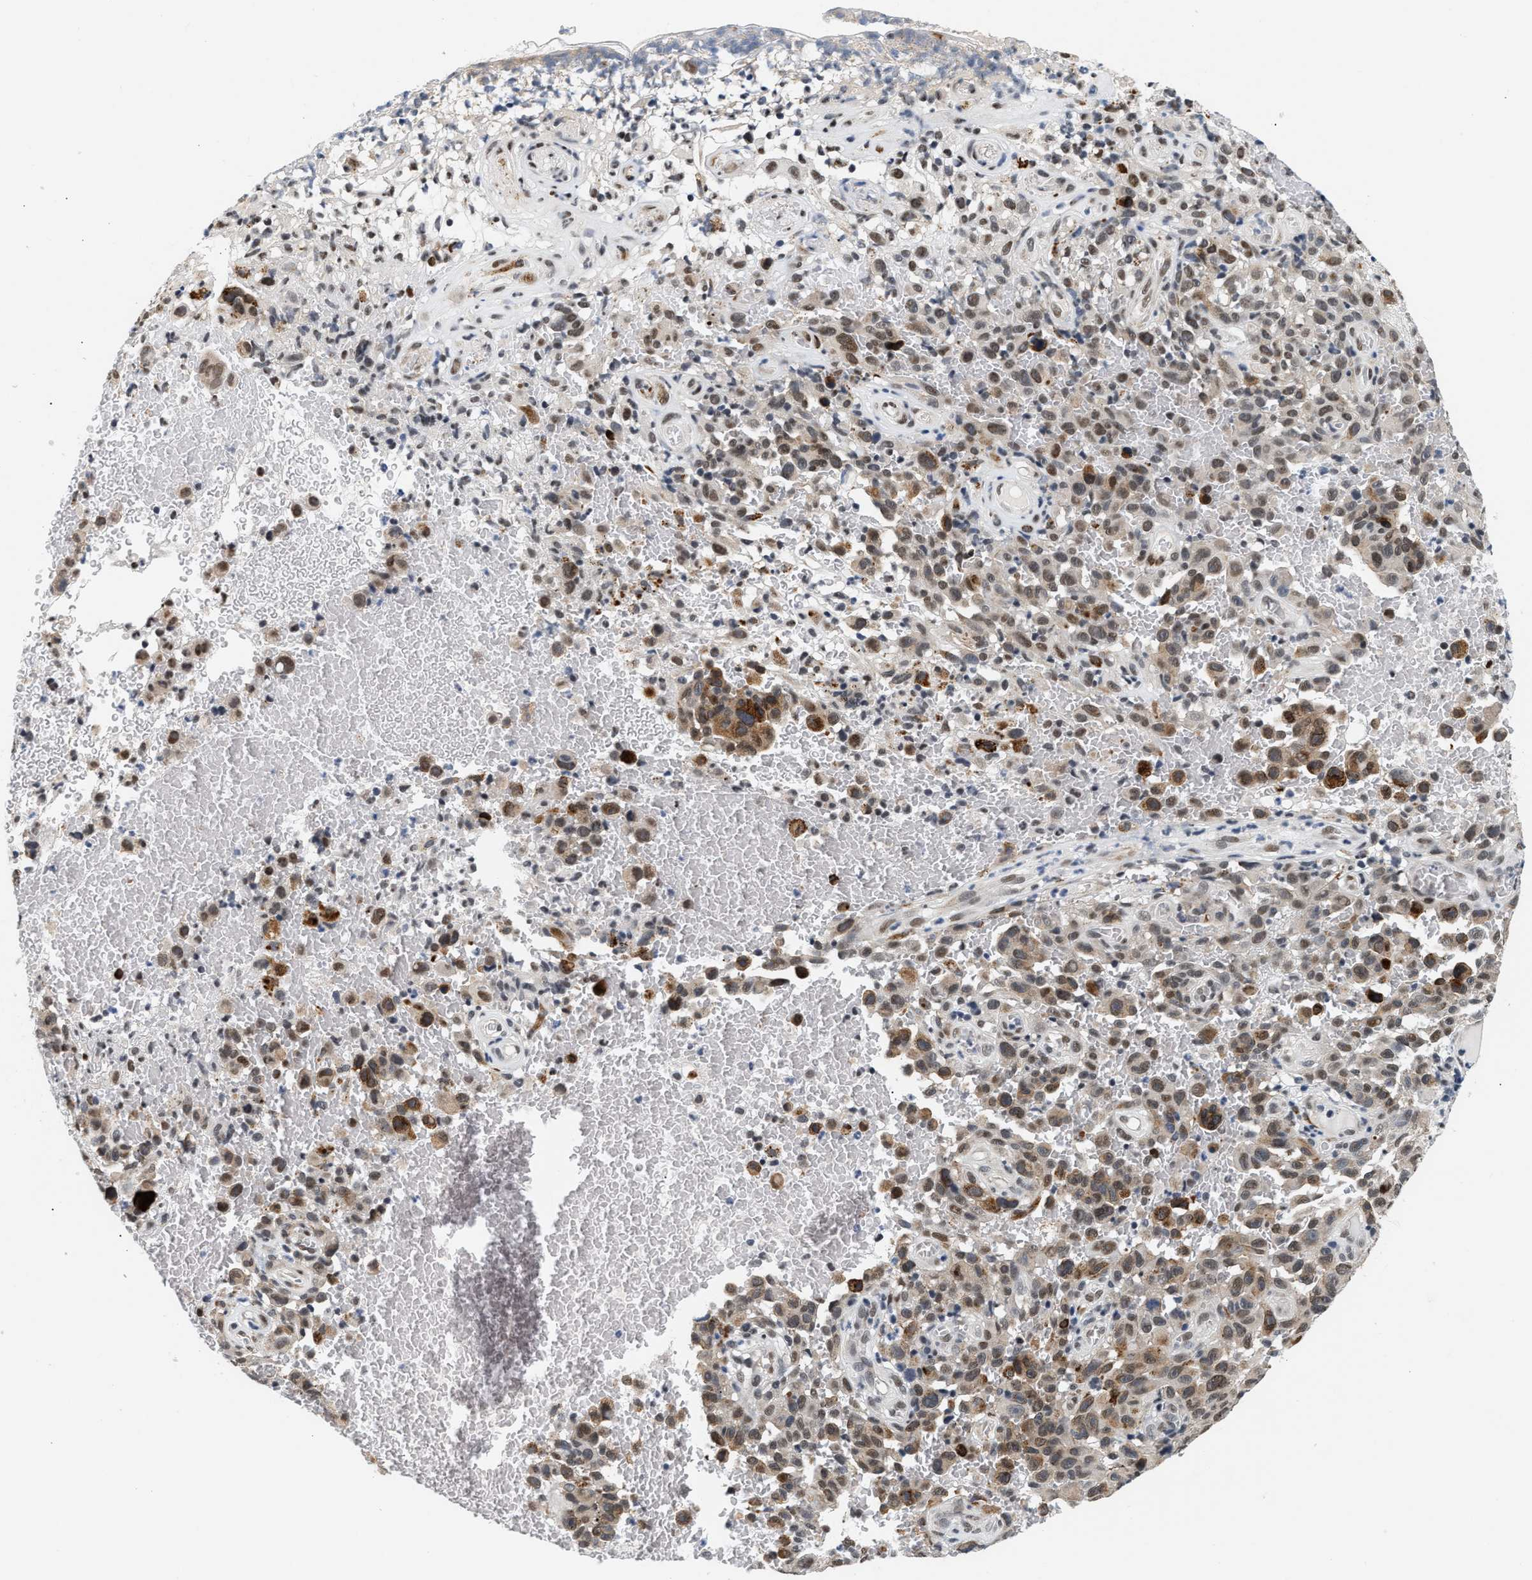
{"staining": {"intensity": "weak", "quantity": "25%-75%", "location": "cytoplasmic/membranous,nuclear"}, "tissue": "melanoma", "cell_type": "Tumor cells", "image_type": "cancer", "snomed": [{"axis": "morphology", "description": "Malignant melanoma, NOS"}, {"axis": "topography", "description": "Skin"}], "caption": "Malignant melanoma tissue shows weak cytoplasmic/membranous and nuclear expression in approximately 25%-75% of tumor cells", "gene": "THOC1", "patient": {"sex": "female", "age": 82}}